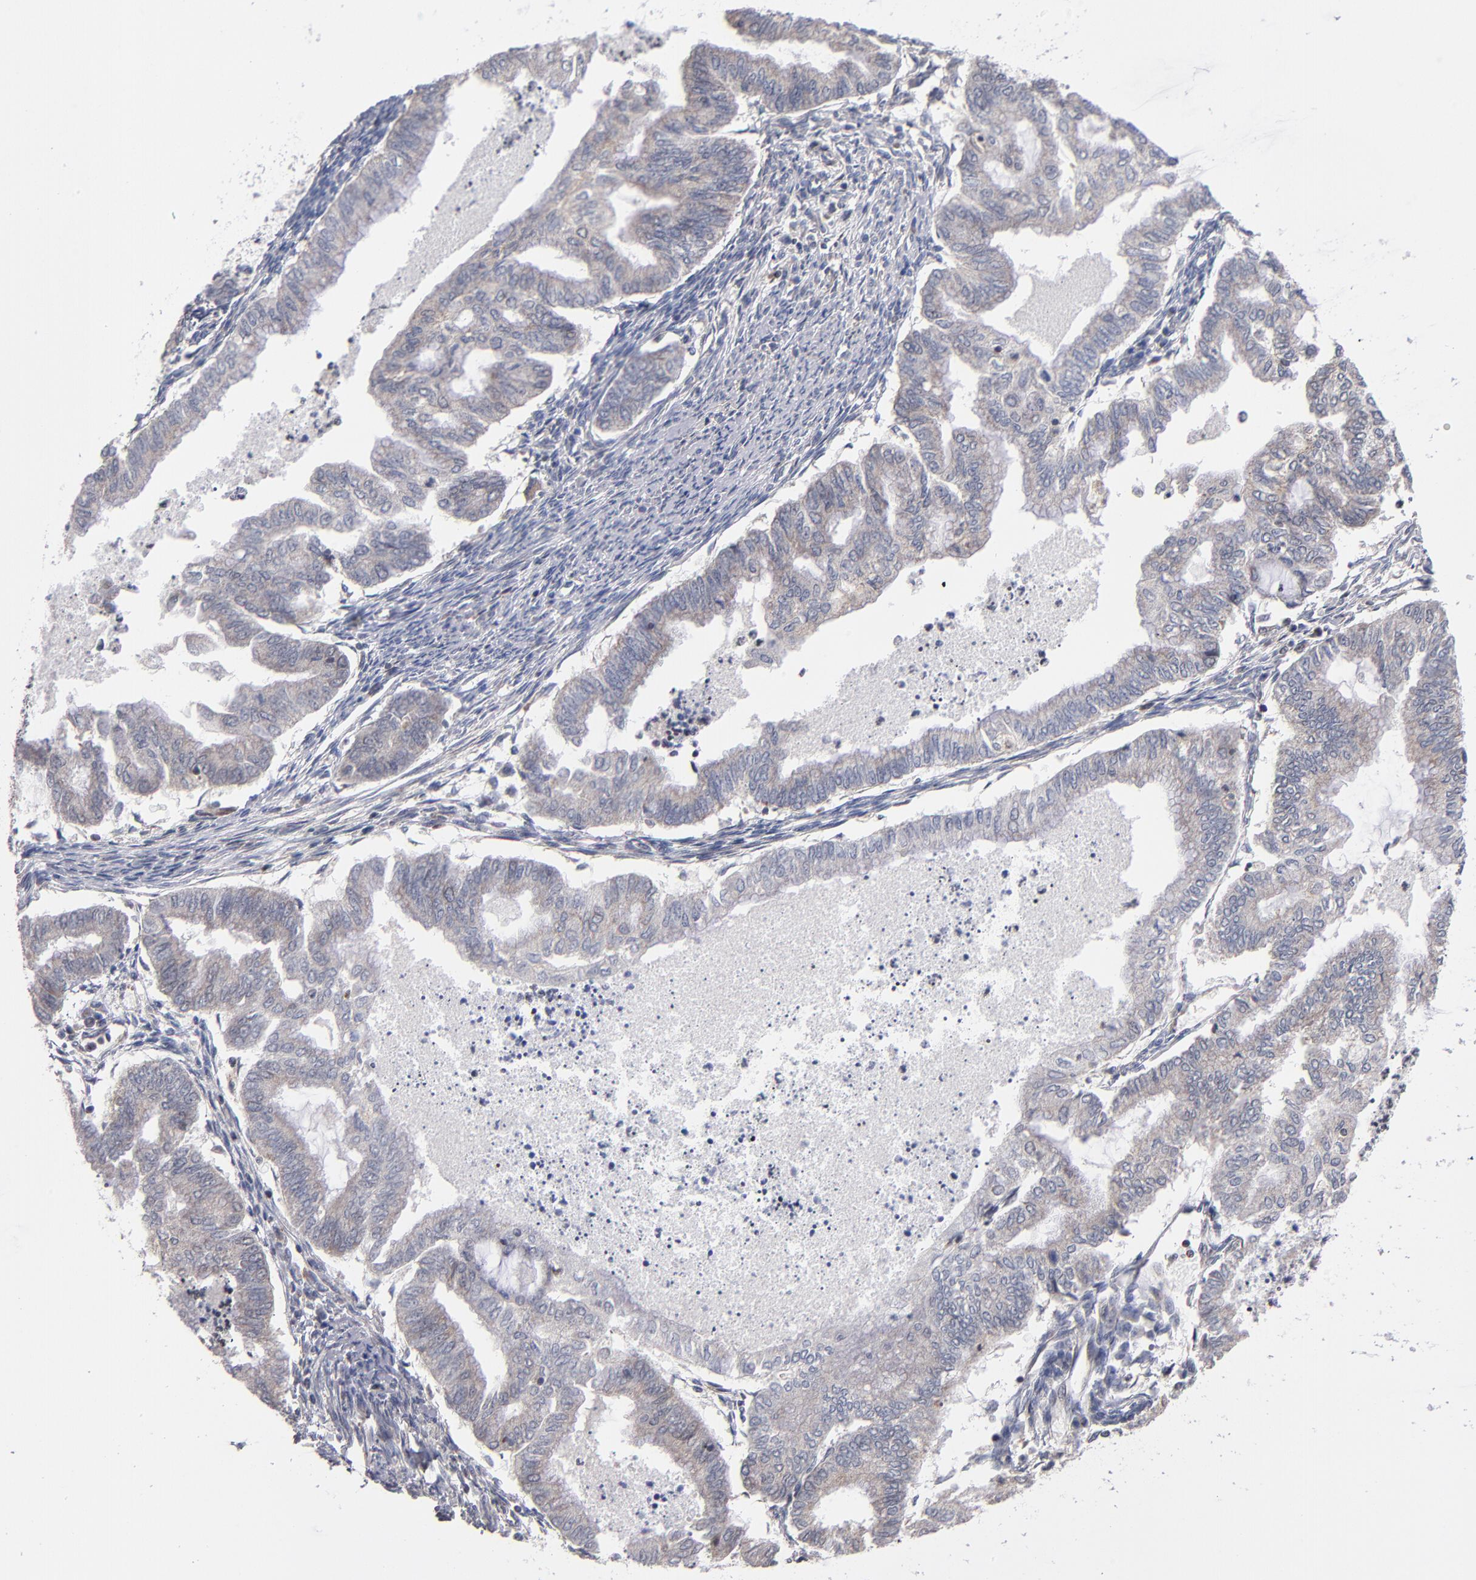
{"staining": {"intensity": "weak", "quantity": ">75%", "location": "cytoplasmic/membranous"}, "tissue": "endometrial cancer", "cell_type": "Tumor cells", "image_type": "cancer", "snomed": [{"axis": "morphology", "description": "Adenocarcinoma, NOS"}, {"axis": "topography", "description": "Endometrium"}], "caption": "Endometrial cancer (adenocarcinoma) was stained to show a protein in brown. There is low levels of weak cytoplasmic/membranous staining in approximately >75% of tumor cells.", "gene": "ODF2", "patient": {"sex": "female", "age": 79}}